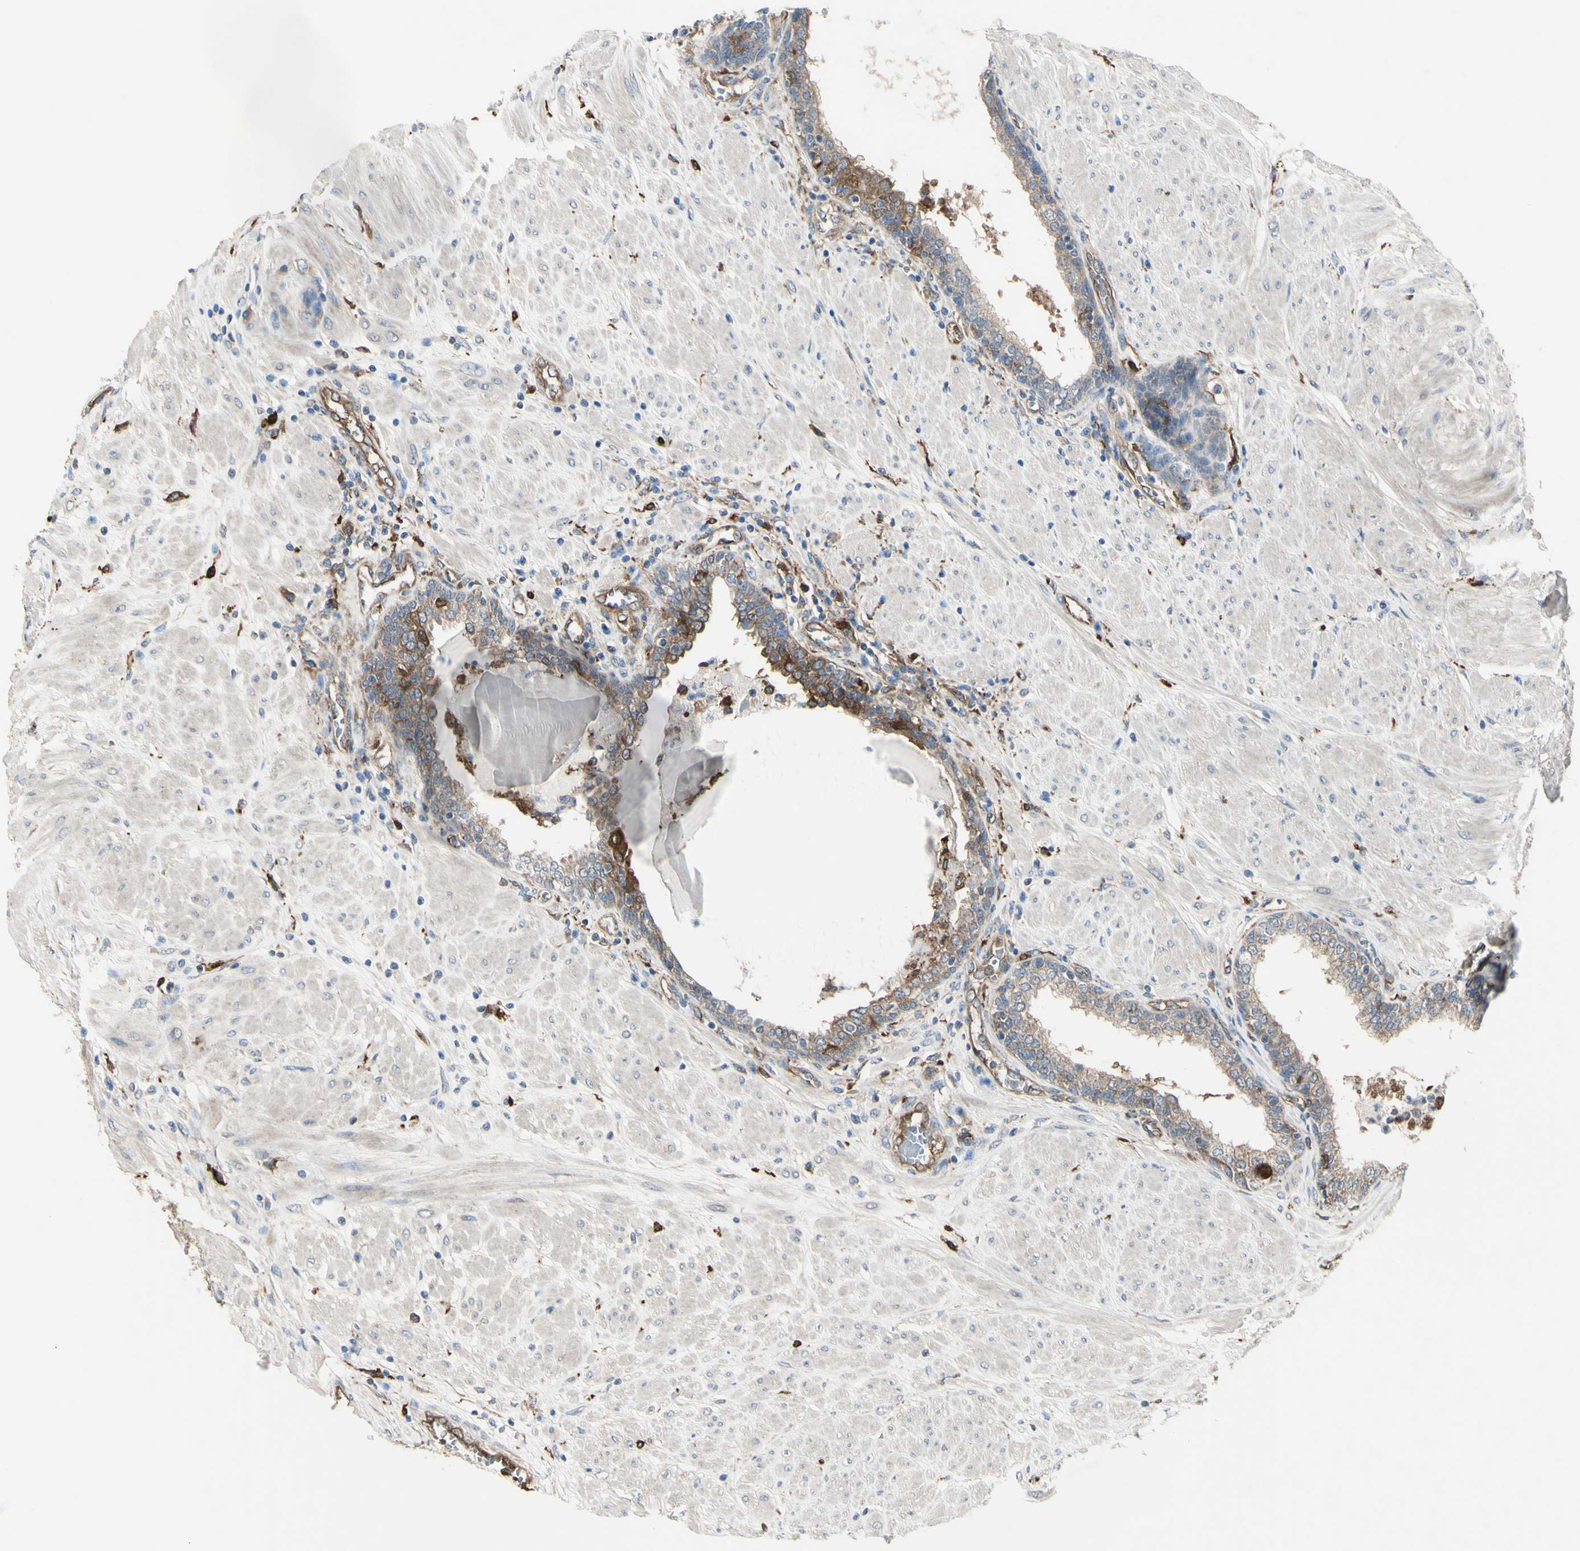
{"staining": {"intensity": "weak", "quantity": ">75%", "location": "cytoplasmic/membranous"}, "tissue": "prostate", "cell_type": "Glandular cells", "image_type": "normal", "snomed": [{"axis": "morphology", "description": "Normal tissue, NOS"}, {"axis": "topography", "description": "Prostate"}], "caption": "Immunohistochemistry (IHC) micrograph of unremarkable prostate: human prostate stained using immunohistochemistry reveals low levels of weak protein expression localized specifically in the cytoplasmic/membranous of glandular cells, appearing as a cytoplasmic/membranous brown color.", "gene": "IGSF9B", "patient": {"sex": "male", "age": 51}}